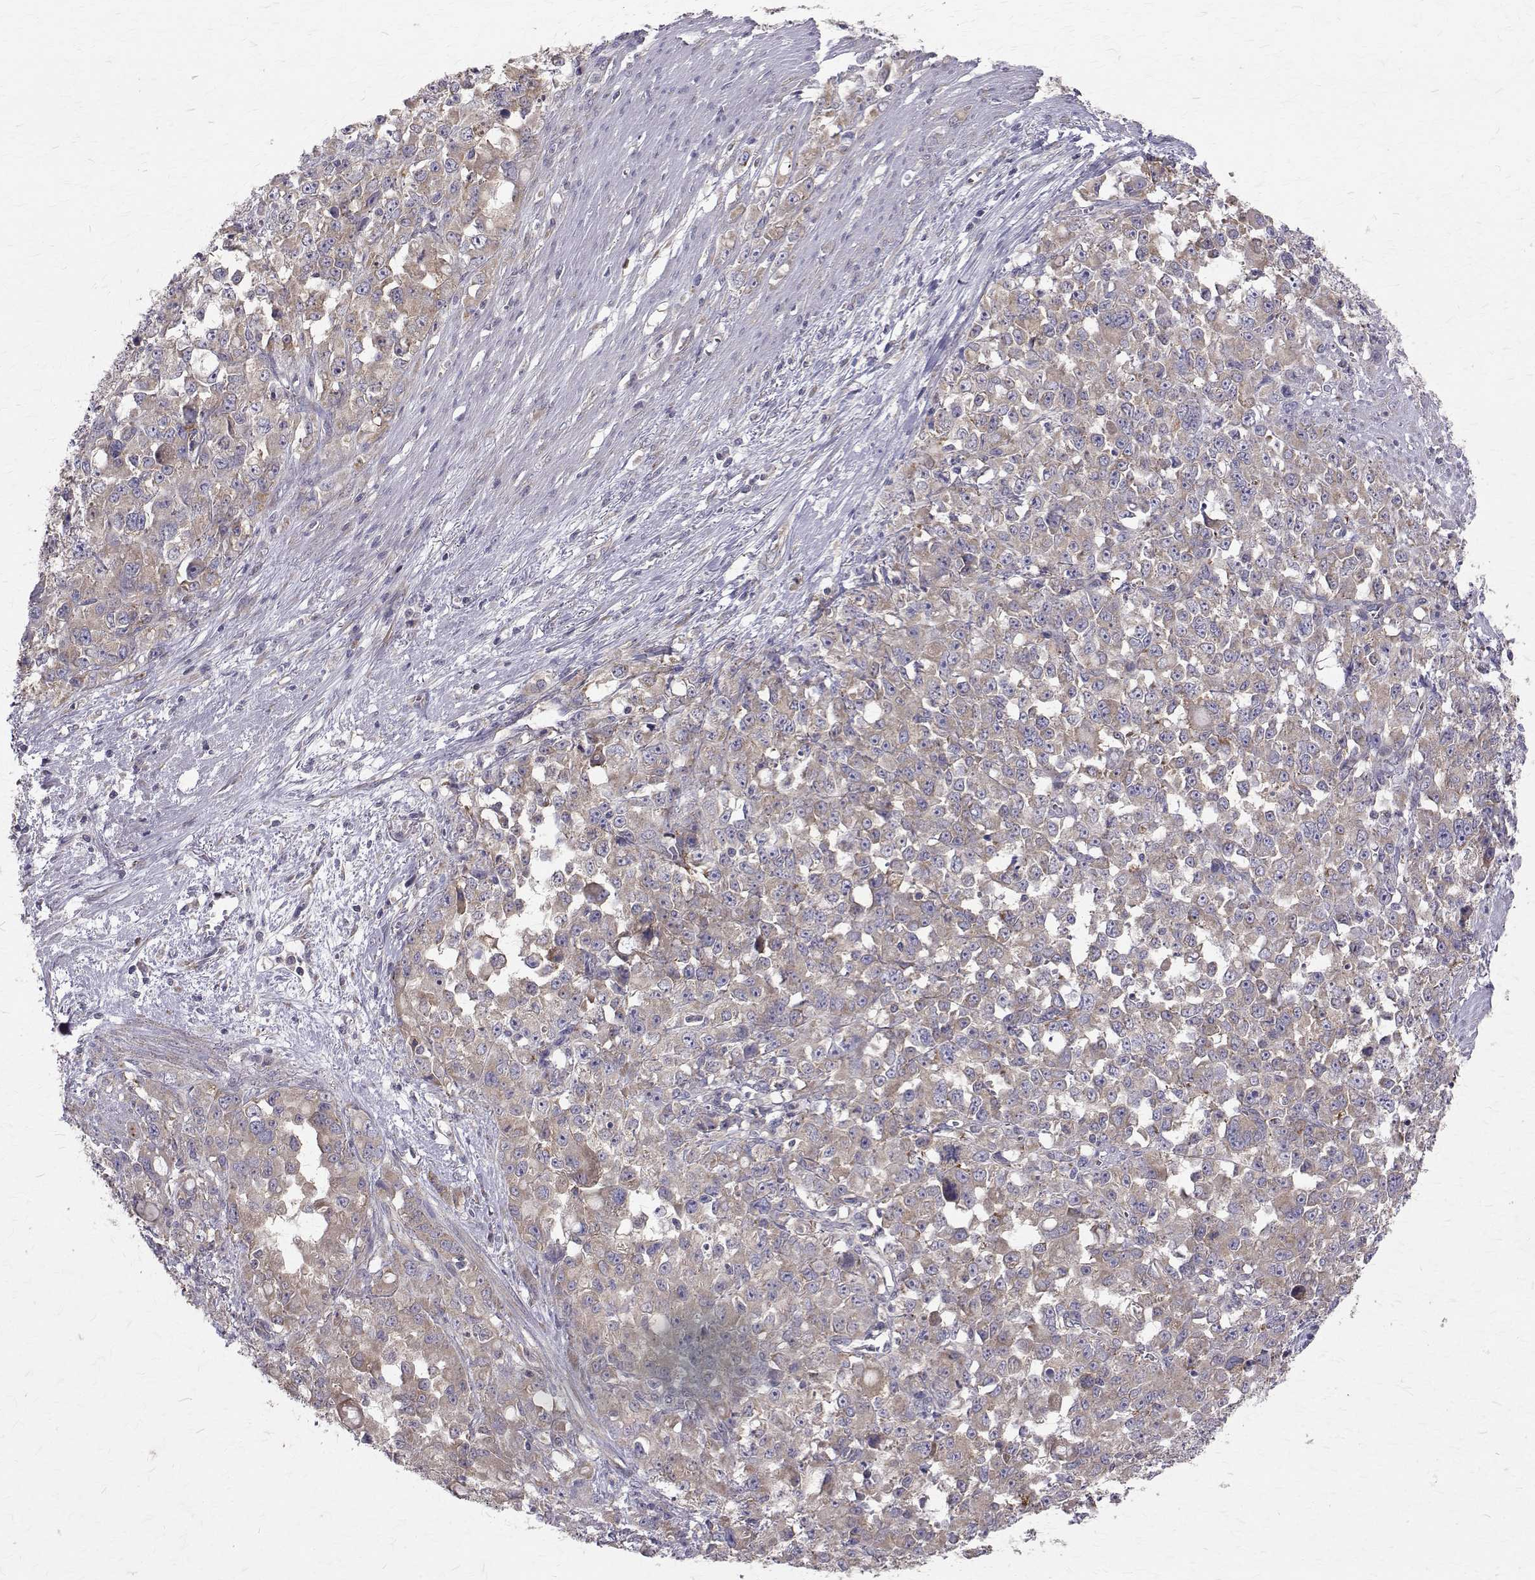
{"staining": {"intensity": "negative", "quantity": "none", "location": "none"}, "tissue": "stomach cancer", "cell_type": "Tumor cells", "image_type": "cancer", "snomed": [{"axis": "morphology", "description": "Adenocarcinoma, NOS"}, {"axis": "topography", "description": "Stomach"}], "caption": "A high-resolution micrograph shows IHC staining of stomach cancer (adenocarcinoma), which displays no significant positivity in tumor cells.", "gene": "ARFGAP1", "patient": {"sex": "female", "age": 76}}